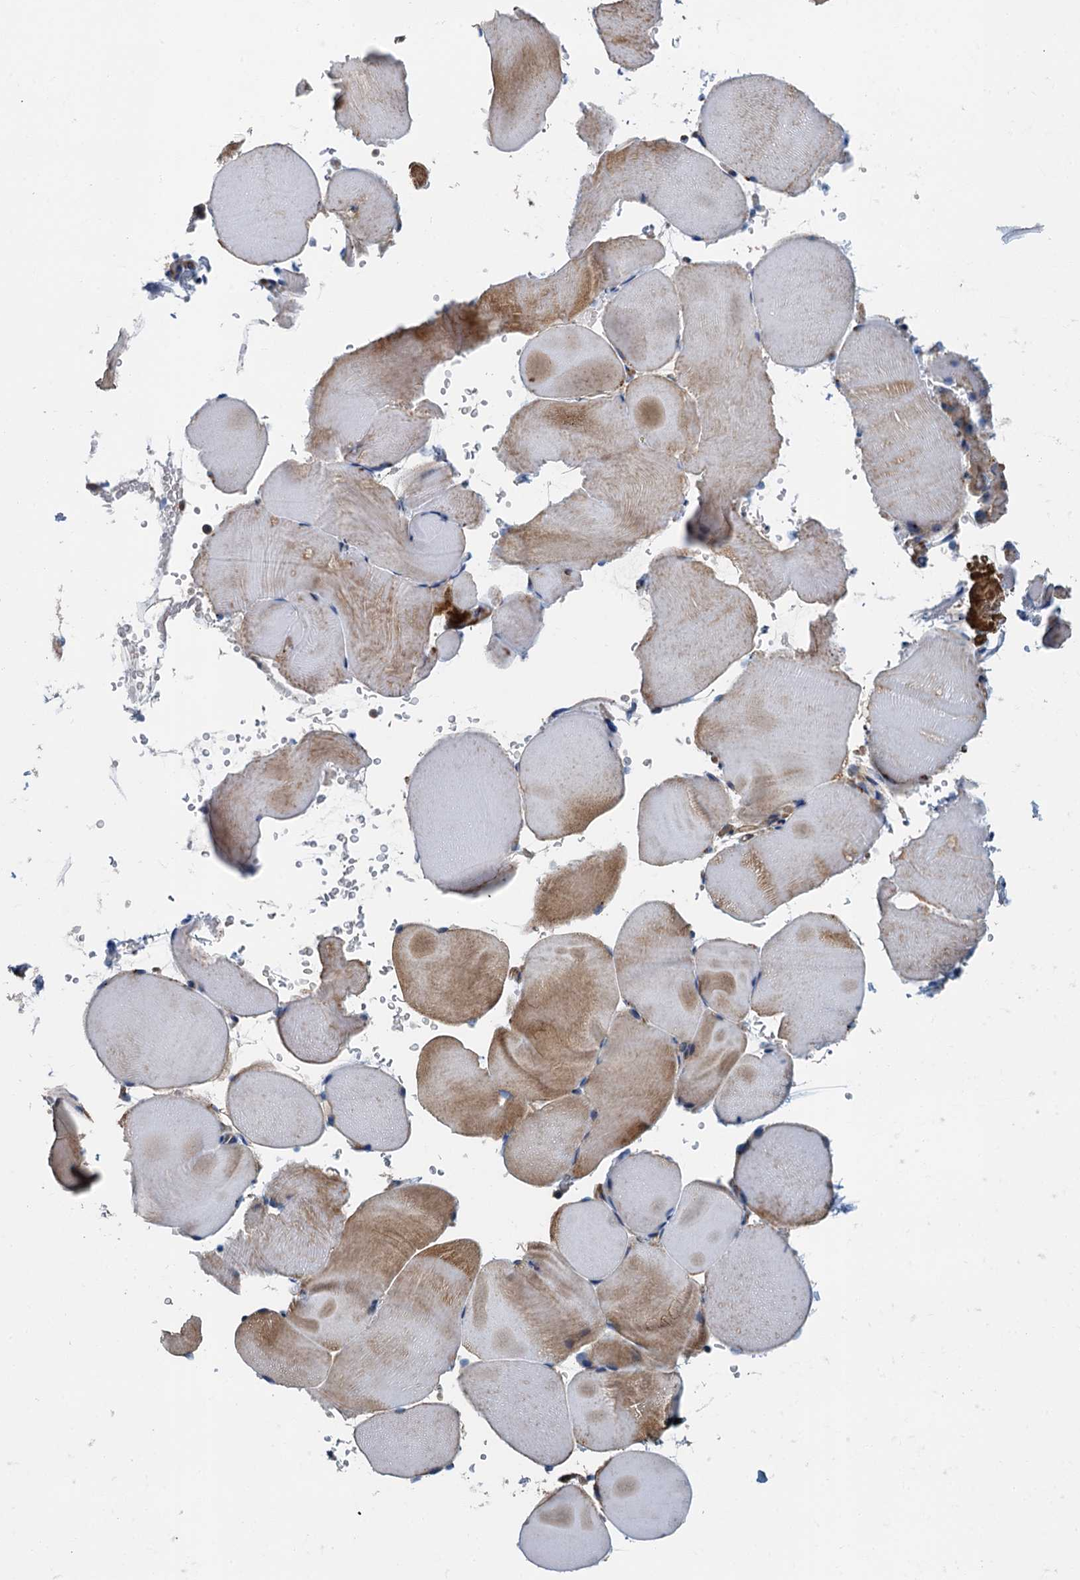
{"staining": {"intensity": "moderate", "quantity": "25%-75%", "location": "cytoplasmic/membranous"}, "tissue": "skeletal muscle", "cell_type": "Myocytes", "image_type": "normal", "snomed": [{"axis": "morphology", "description": "Normal tissue, NOS"}, {"axis": "topography", "description": "Skeletal muscle"}, {"axis": "topography", "description": "Parathyroid gland"}], "caption": "Immunohistochemistry image of benign skeletal muscle stained for a protein (brown), which reveals medium levels of moderate cytoplasmic/membranous positivity in approximately 25%-75% of myocytes.", "gene": "PPP1R14D", "patient": {"sex": "female", "age": 37}}